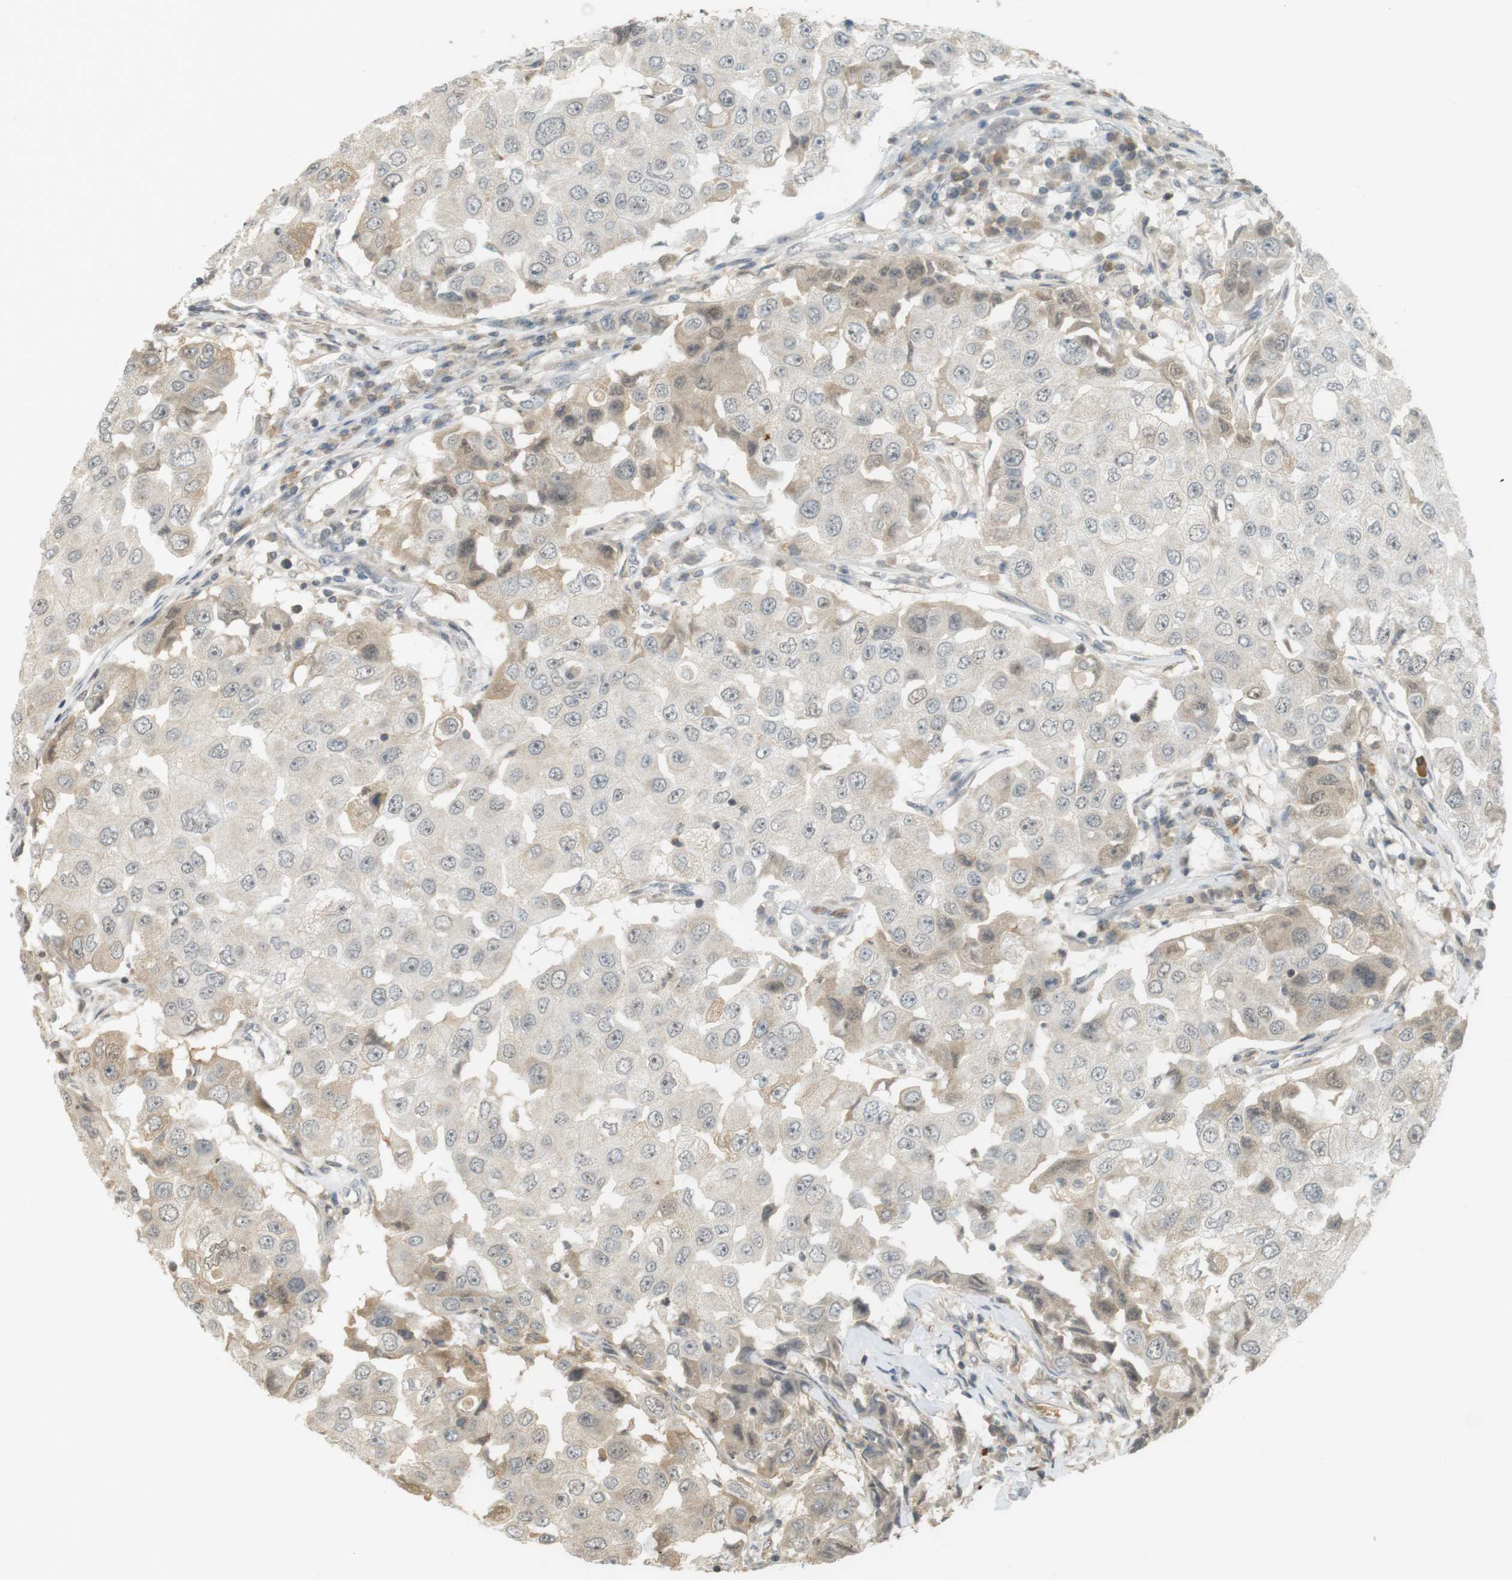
{"staining": {"intensity": "weak", "quantity": "<25%", "location": "cytoplasmic/membranous"}, "tissue": "breast cancer", "cell_type": "Tumor cells", "image_type": "cancer", "snomed": [{"axis": "morphology", "description": "Duct carcinoma"}, {"axis": "topography", "description": "Breast"}], "caption": "Human breast cancer stained for a protein using immunohistochemistry shows no expression in tumor cells.", "gene": "SRR", "patient": {"sex": "female", "age": 27}}